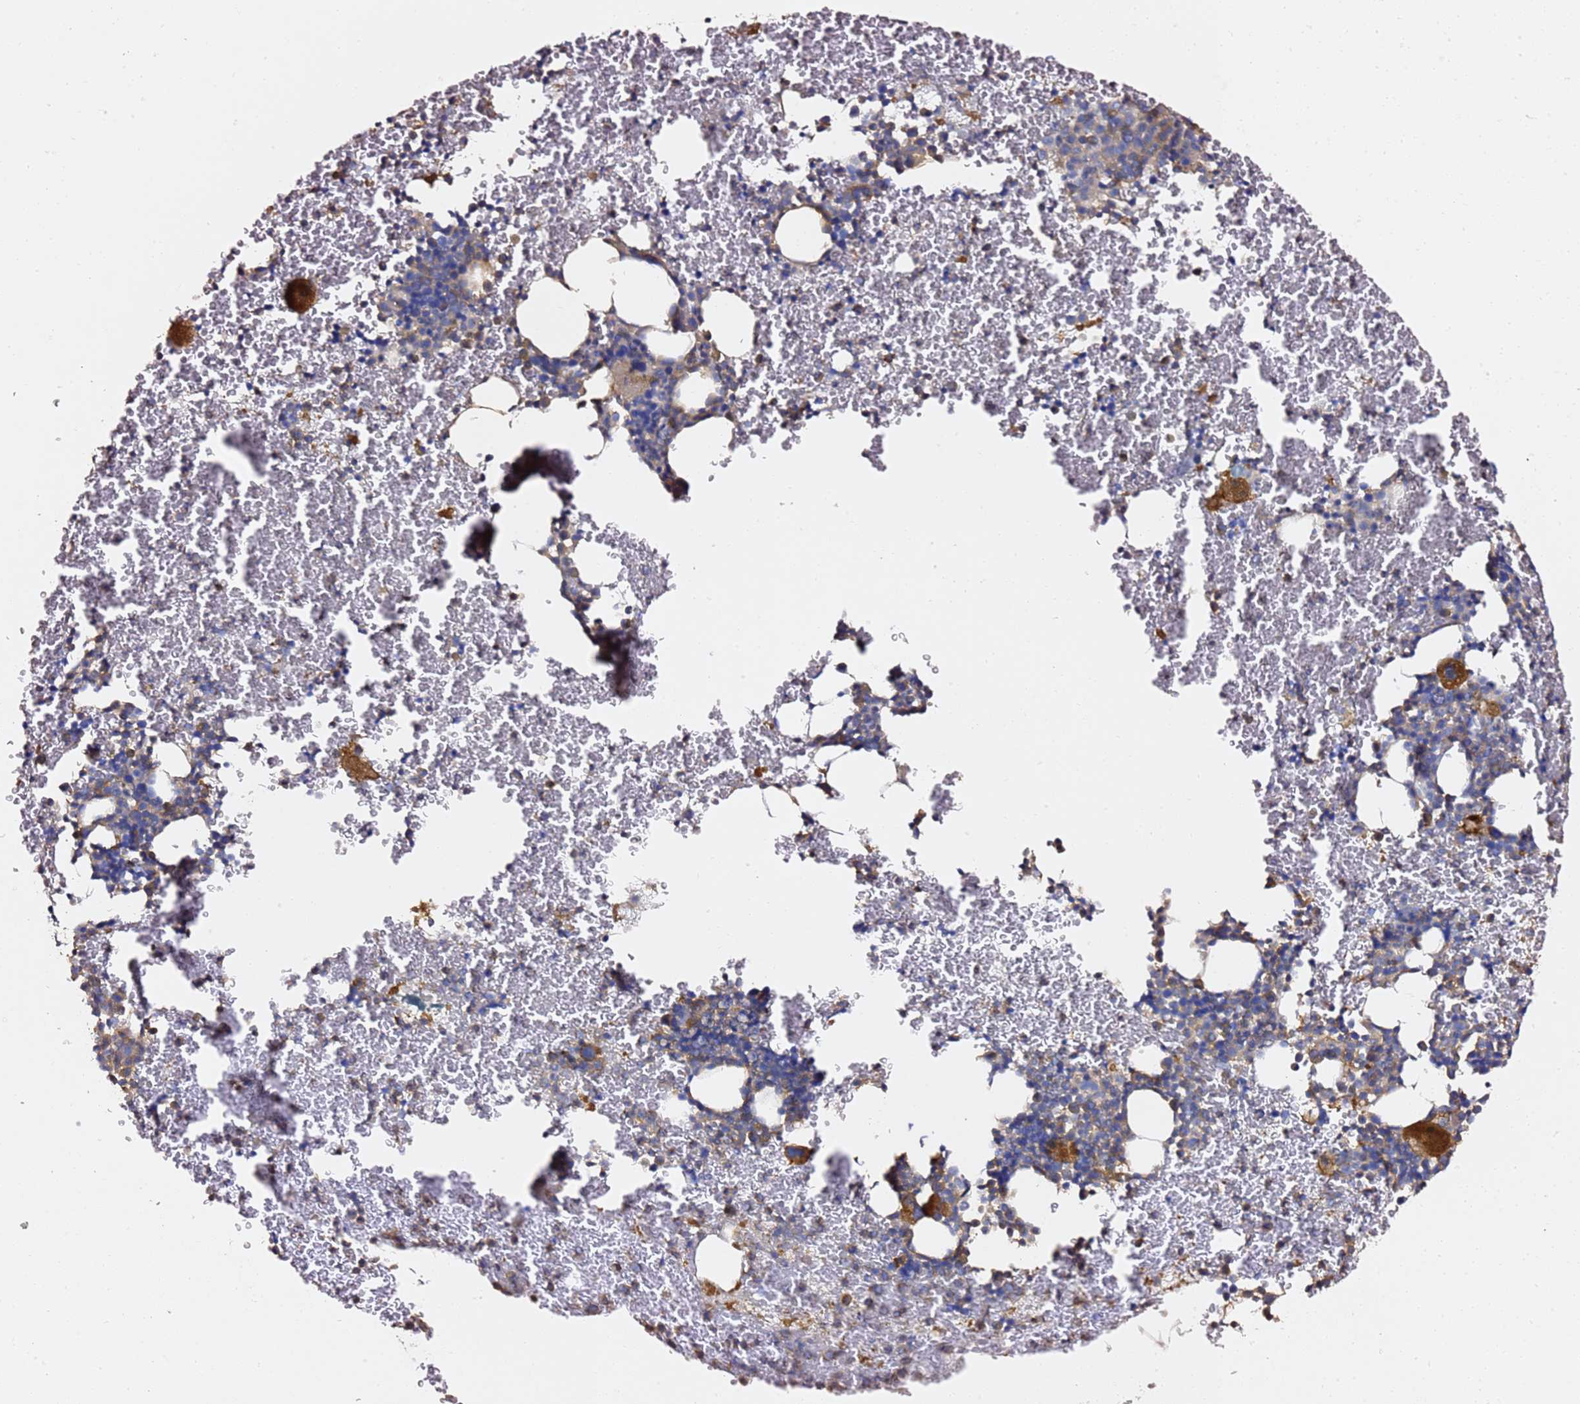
{"staining": {"intensity": "strong", "quantity": "<25%", "location": "cytoplasmic/membranous"}, "tissue": "bone marrow", "cell_type": "Hematopoietic cells", "image_type": "normal", "snomed": [{"axis": "morphology", "description": "Normal tissue, NOS"}, {"axis": "topography", "description": "Bone marrow"}], "caption": "The photomicrograph reveals immunohistochemical staining of benign bone marrow. There is strong cytoplasmic/membranous staining is identified in about <25% of hematopoietic cells. Nuclei are stained in blue.", "gene": "ZFP36L2", "patient": {"sex": "male", "age": 11}}